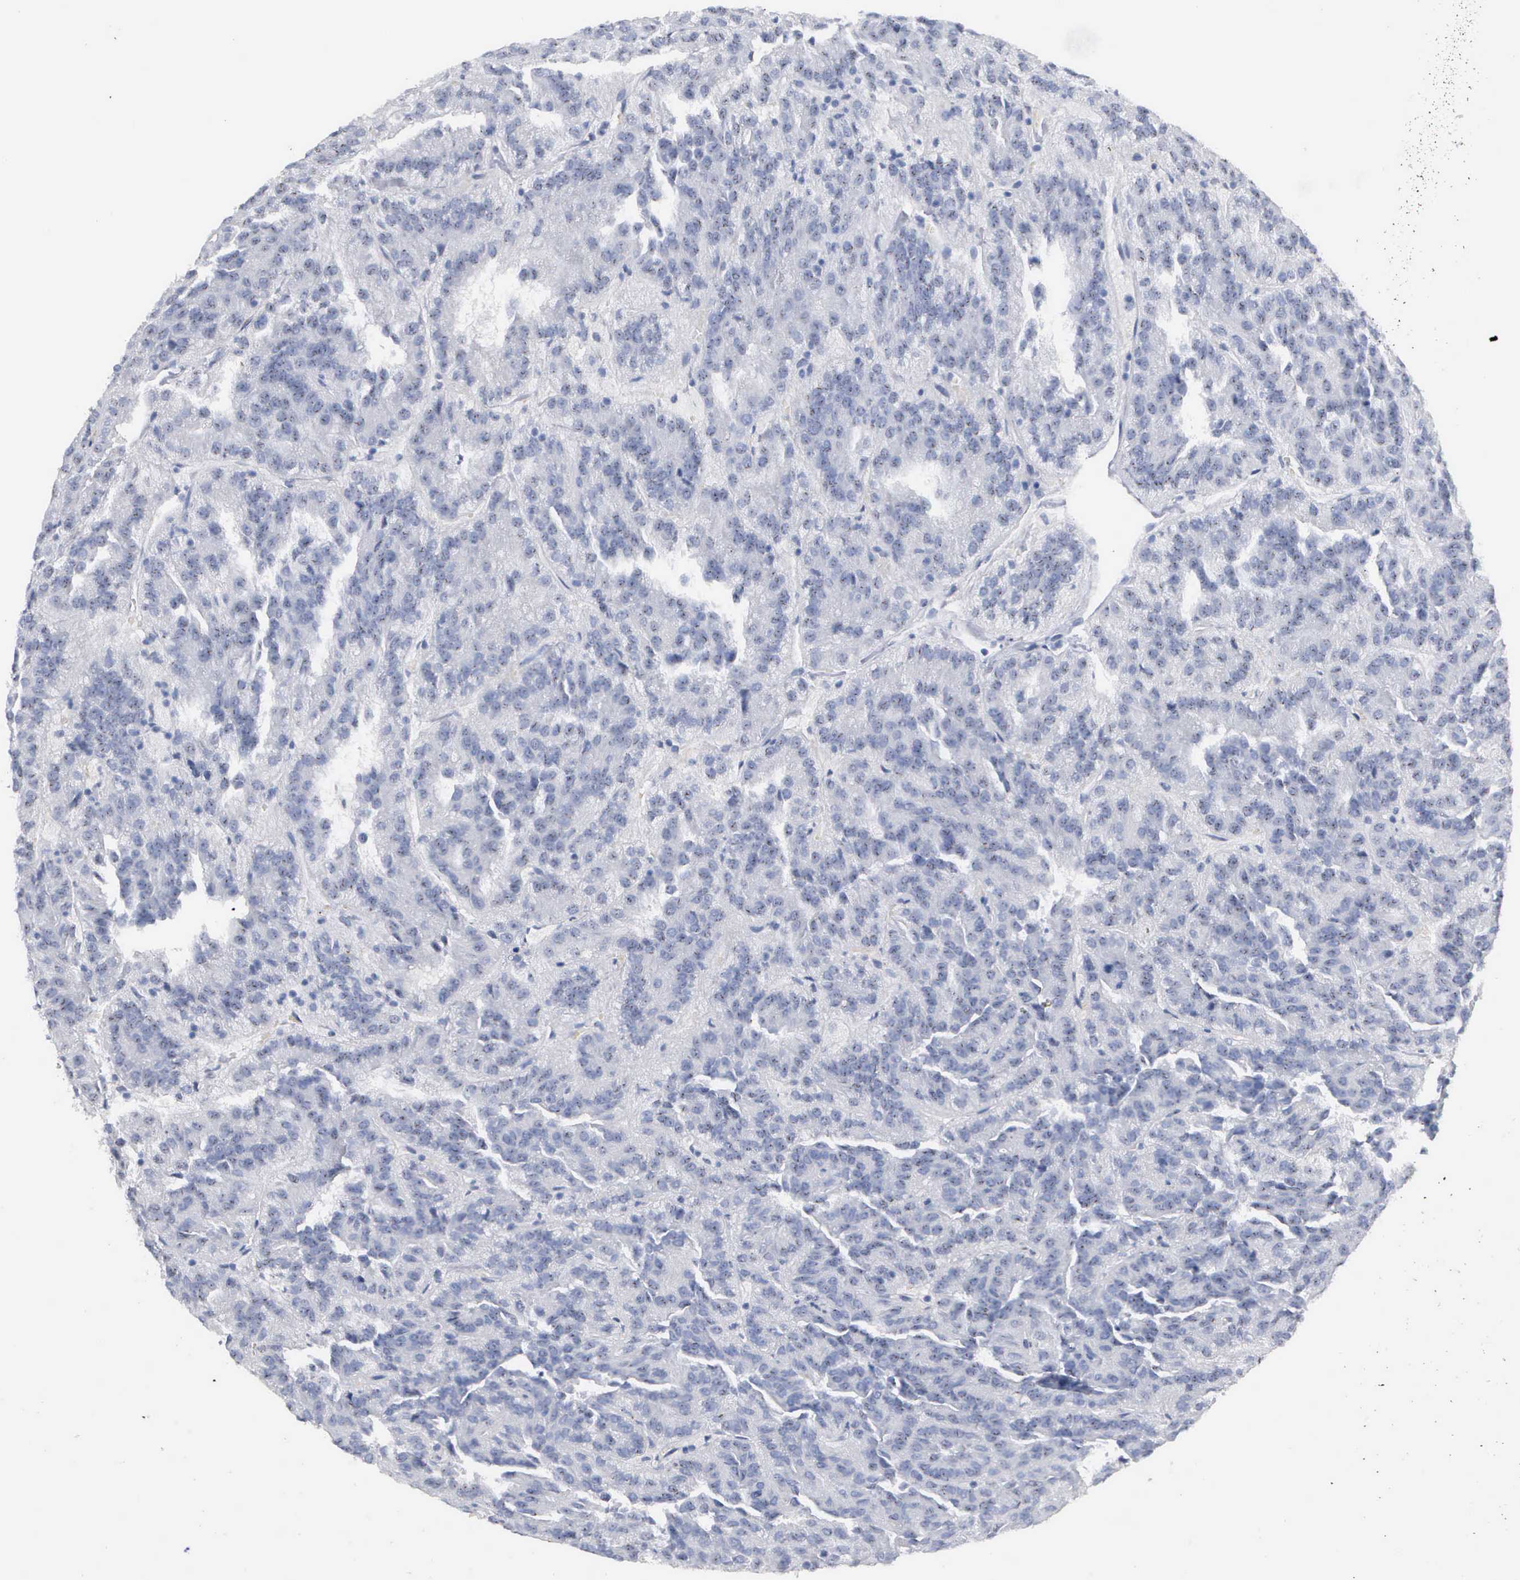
{"staining": {"intensity": "negative", "quantity": "none", "location": "none"}, "tissue": "renal cancer", "cell_type": "Tumor cells", "image_type": "cancer", "snomed": [{"axis": "morphology", "description": "Adenocarcinoma, NOS"}, {"axis": "topography", "description": "Kidney"}], "caption": "An image of human renal cancer (adenocarcinoma) is negative for staining in tumor cells.", "gene": "ASPHD2", "patient": {"sex": "male", "age": 46}}